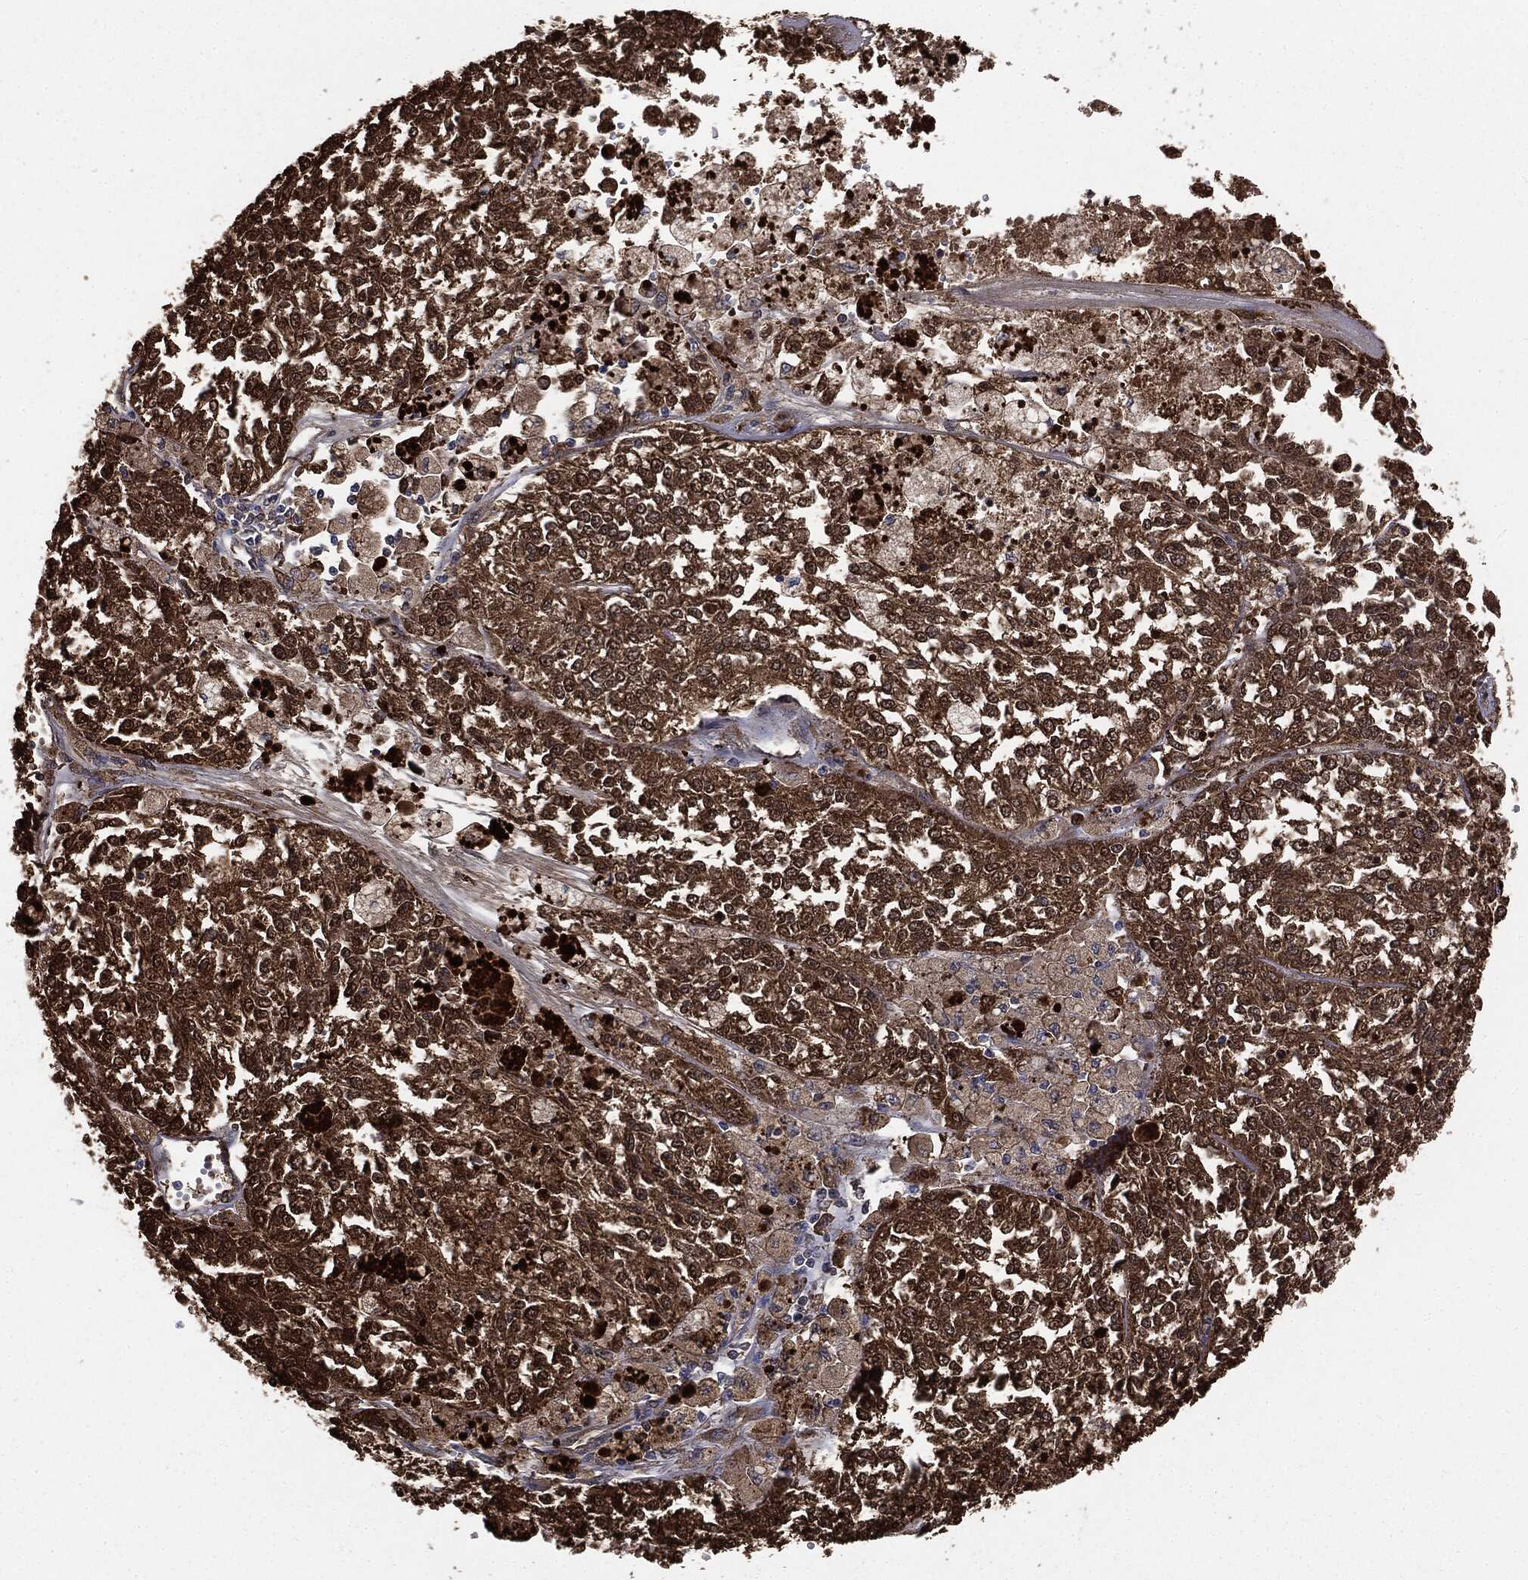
{"staining": {"intensity": "strong", "quantity": ">75%", "location": "cytoplasmic/membranous"}, "tissue": "melanoma", "cell_type": "Tumor cells", "image_type": "cancer", "snomed": [{"axis": "morphology", "description": "Malignant melanoma, Metastatic site"}, {"axis": "topography", "description": "Lymph node"}], "caption": "This histopathology image displays immunohistochemistry staining of human melanoma, with high strong cytoplasmic/membranous staining in approximately >75% of tumor cells.", "gene": "NME1", "patient": {"sex": "female", "age": 64}}